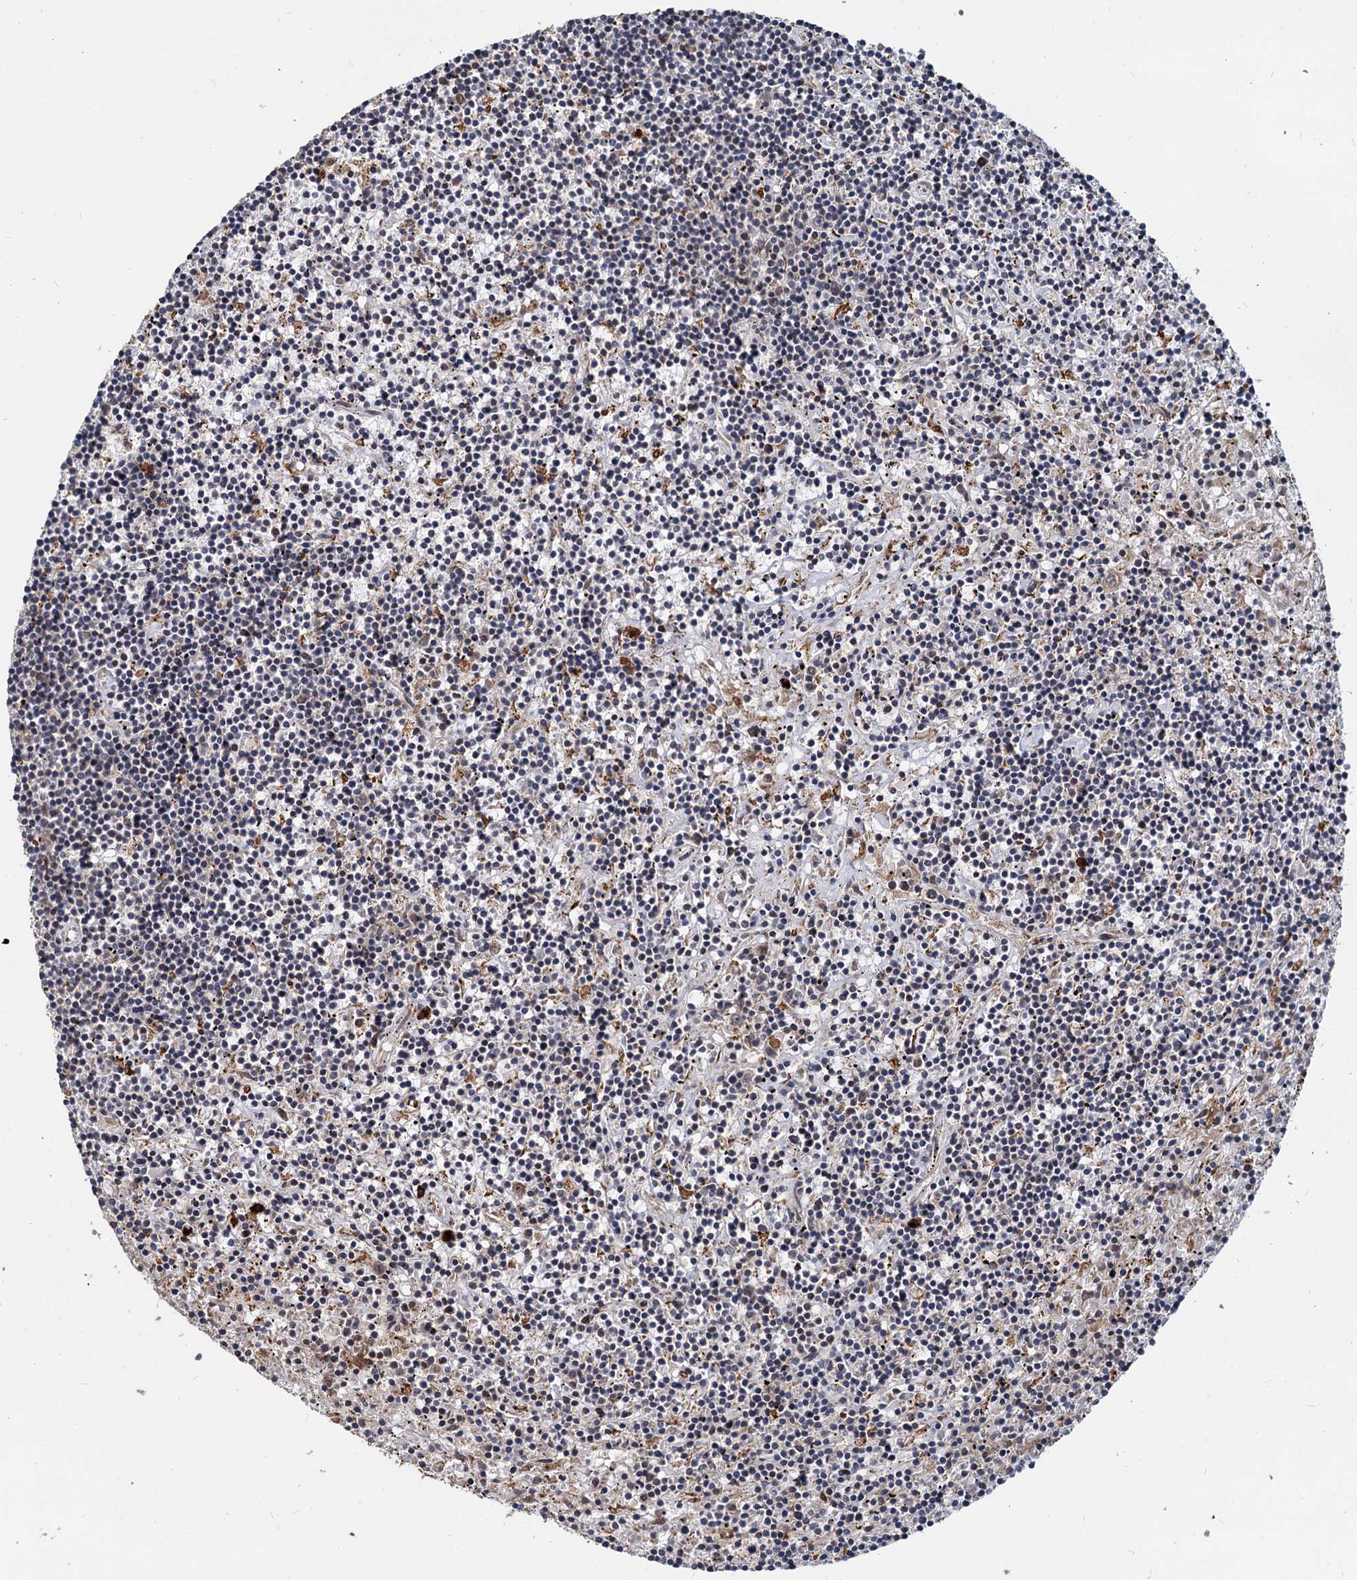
{"staining": {"intensity": "negative", "quantity": "none", "location": "none"}, "tissue": "lymphoma", "cell_type": "Tumor cells", "image_type": "cancer", "snomed": [{"axis": "morphology", "description": "Malignant lymphoma, non-Hodgkin's type, Low grade"}, {"axis": "topography", "description": "Spleen"}], "caption": "Tumor cells are negative for brown protein staining in low-grade malignant lymphoma, non-Hodgkin's type. (DAB immunohistochemistry visualized using brightfield microscopy, high magnification).", "gene": "SAAL1", "patient": {"sex": "male", "age": 76}}